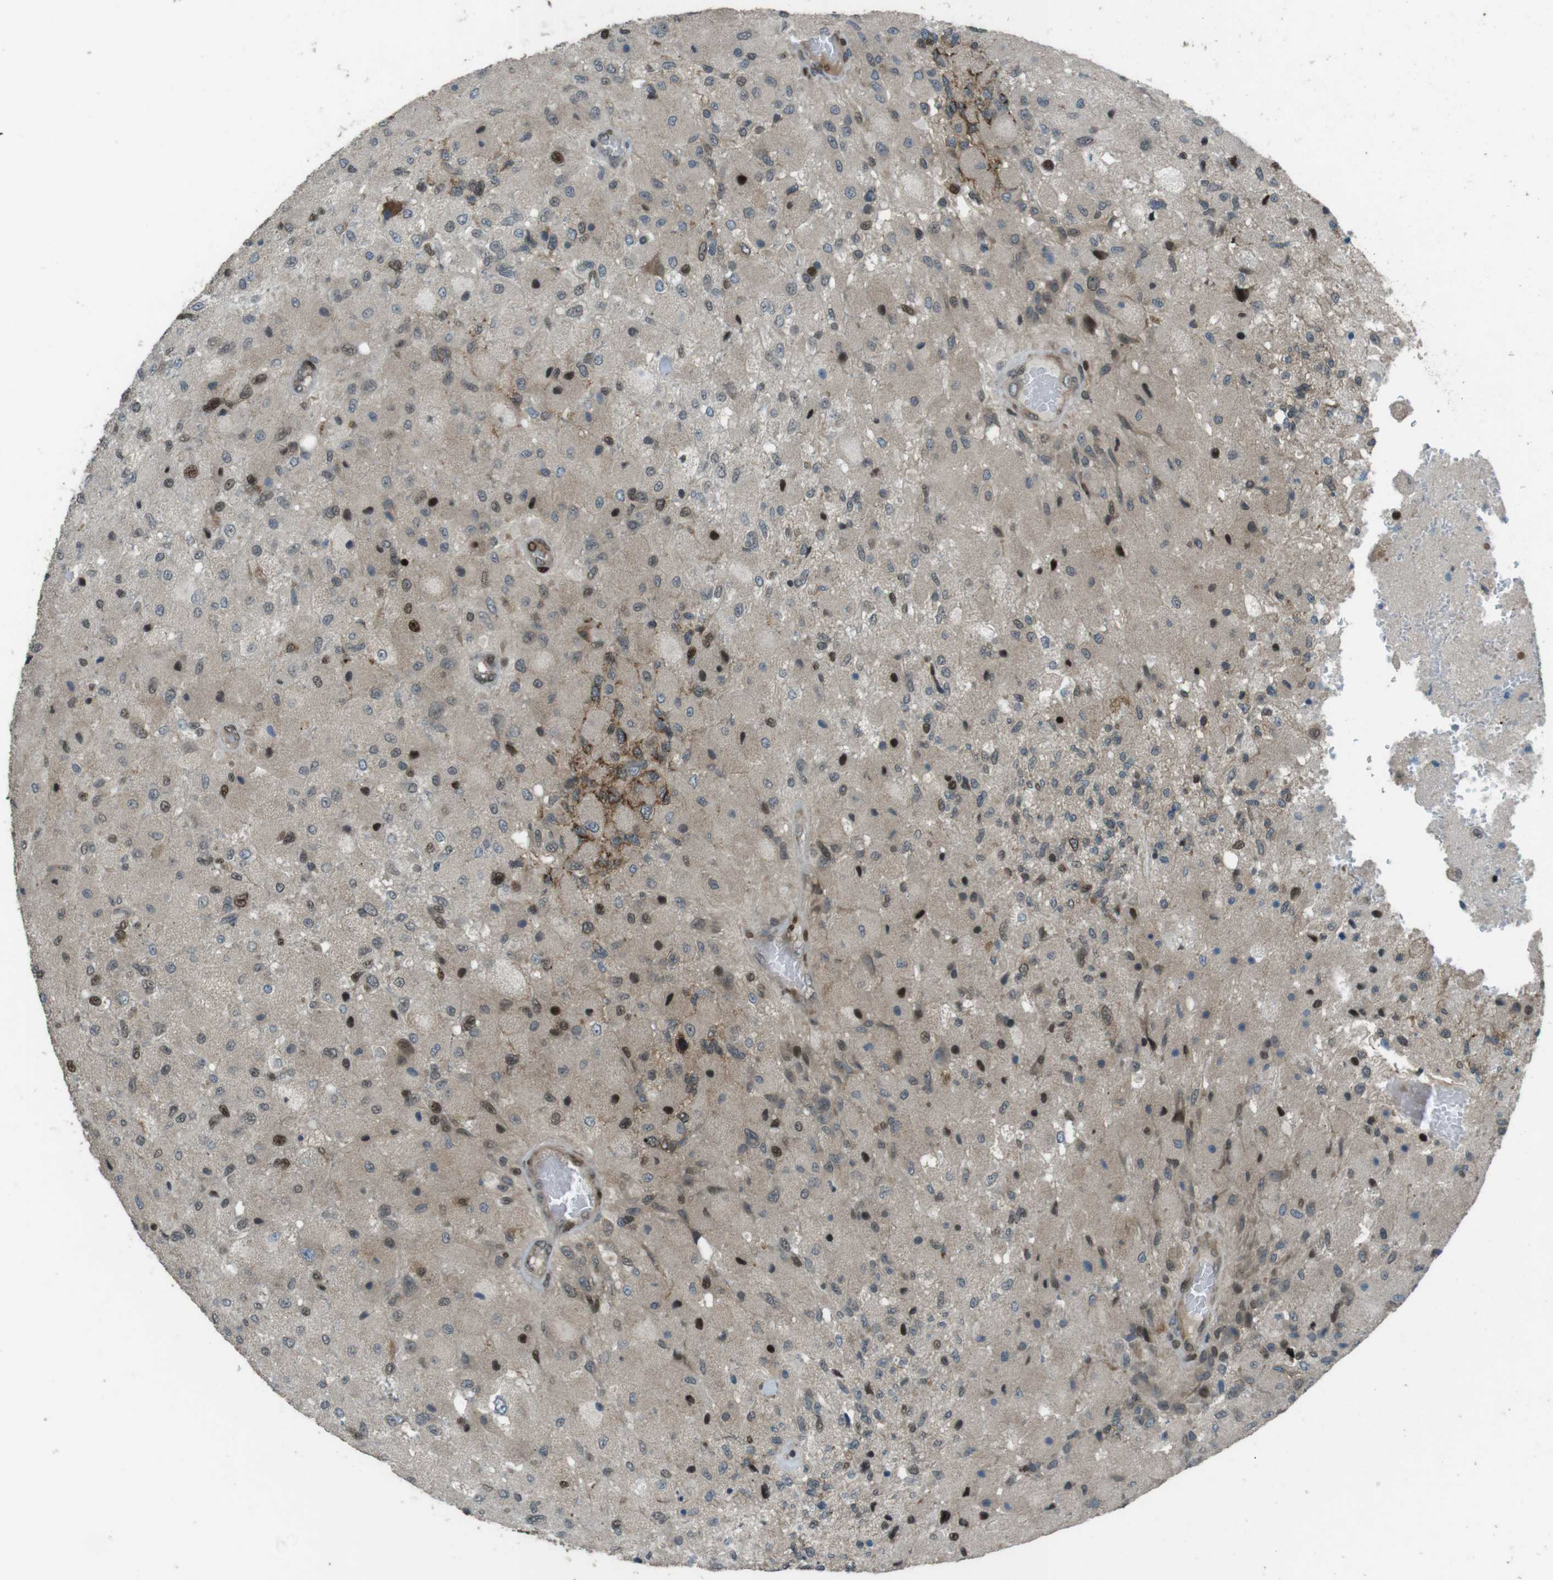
{"staining": {"intensity": "strong", "quantity": "25%-75%", "location": "nuclear"}, "tissue": "glioma", "cell_type": "Tumor cells", "image_type": "cancer", "snomed": [{"axis": "morphology", "description": "Normal tissue, NOS"}, {"axis": "morphology", "description": "Glioma, malignant, High grade"}, {"axis": "topography", "description": "Cerebral cortex"}], "caption": "A brown stain labels strong nuclear staining of a protein in human malignant glioma (high-grade) tumor cells.", "gene": "ZNF330", "patient": {"sex": "male", "age": 77}}